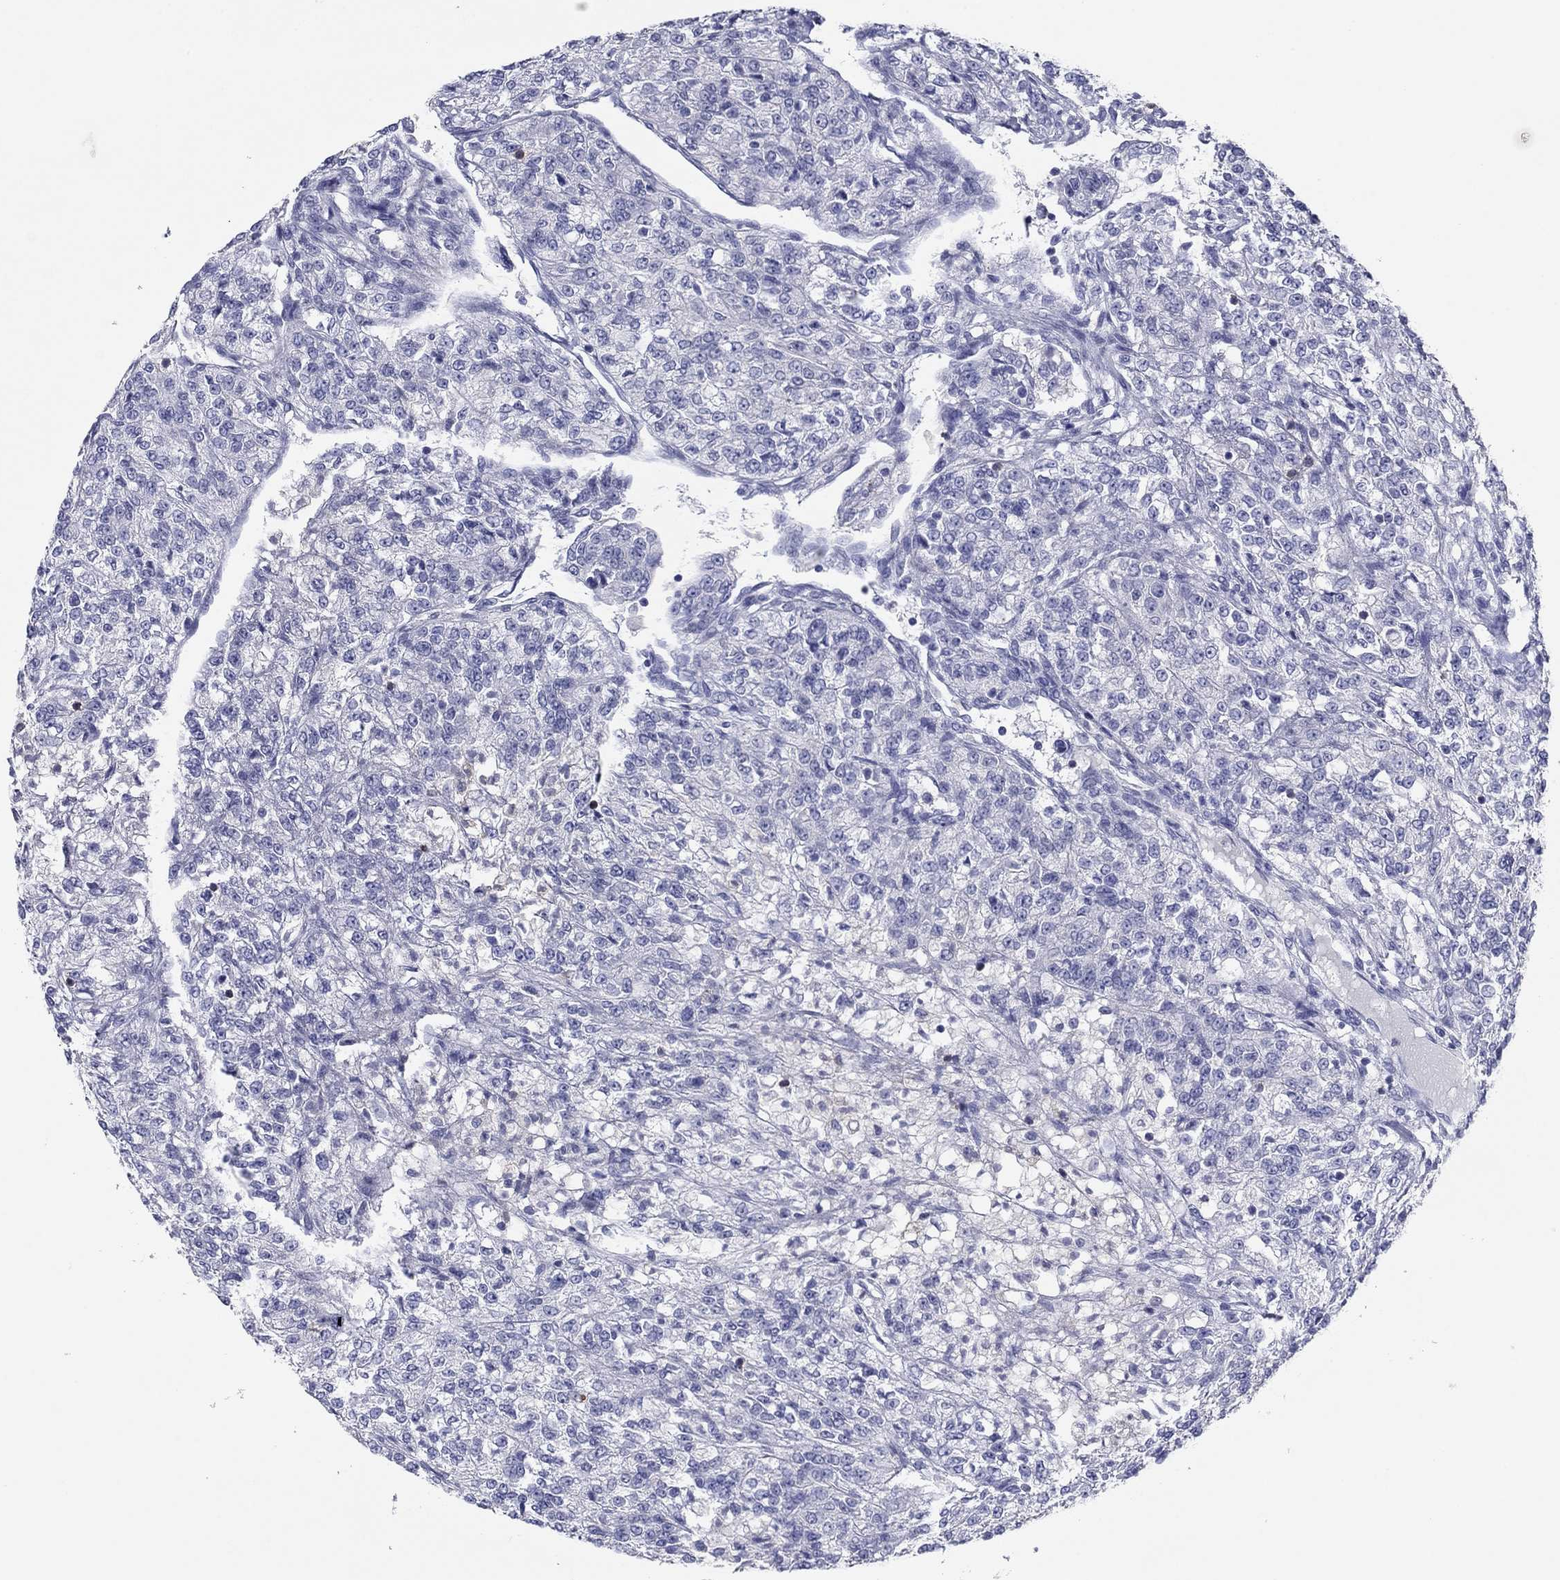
{"staining": {"intensity": "negative", "quantity": "none", "location": "none"}, "tissue": "renal cancer", "cell_type": "Tumor cells", "image_type": "cancer", "snomed": [{"axis": "morphology", "description": "Adenocarcinoma, NOS"}, {"axis": "topography", "description": "Kidney"}], "caption": "Tumor cells show no significant staining in renal adenocarcinoma.", "gene": "ITGAE", "patient": {"sex": "female", "age": 63}}